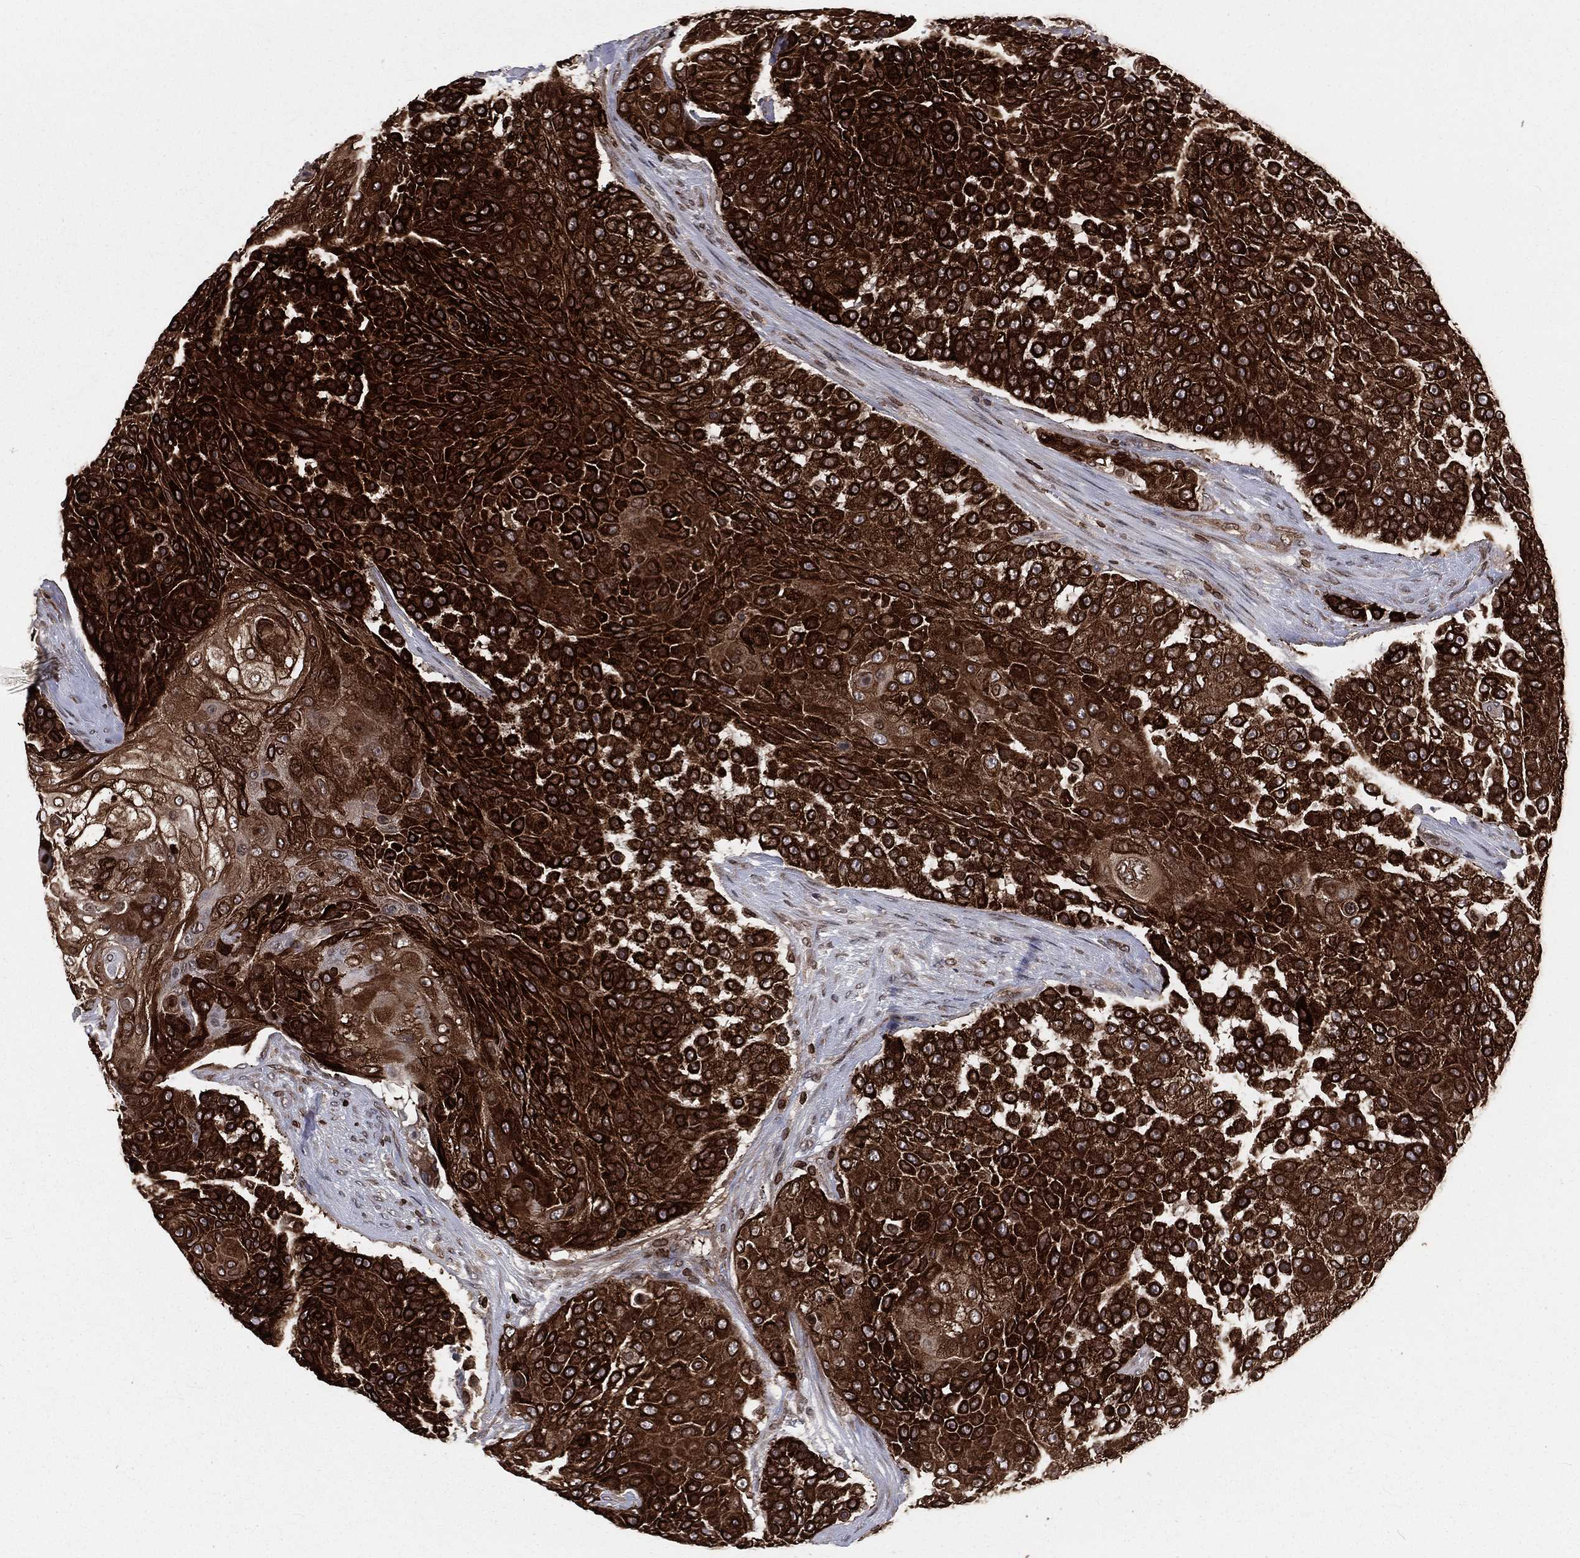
{"staining": {"intensity": "strong", "quantity": ">75%", "location": "cytoplasmic/membranous,nuclear"}, "tissue": "urothelial cancer", "cell_type": "Tumor cells", "image_type": "cancer", "snomed": [{"axis": "morphology", "description": "Urothelial carcinoma, High grade"}, {"axis": "topography", "description": "Urinary bladder"}], "caption": "High-magnification brightfield microscopy of urothelial cancer stained with DAB (3,3'-diaminobenzidine) (brown) and counterstained with hematoxylin (blue). tumor cells exhibit strong cytoplasmic/membranous and nuclear positivity is present in about>75% of cells.", "gene": "LBR", "patient": {"sex": "female", "age": 63}}